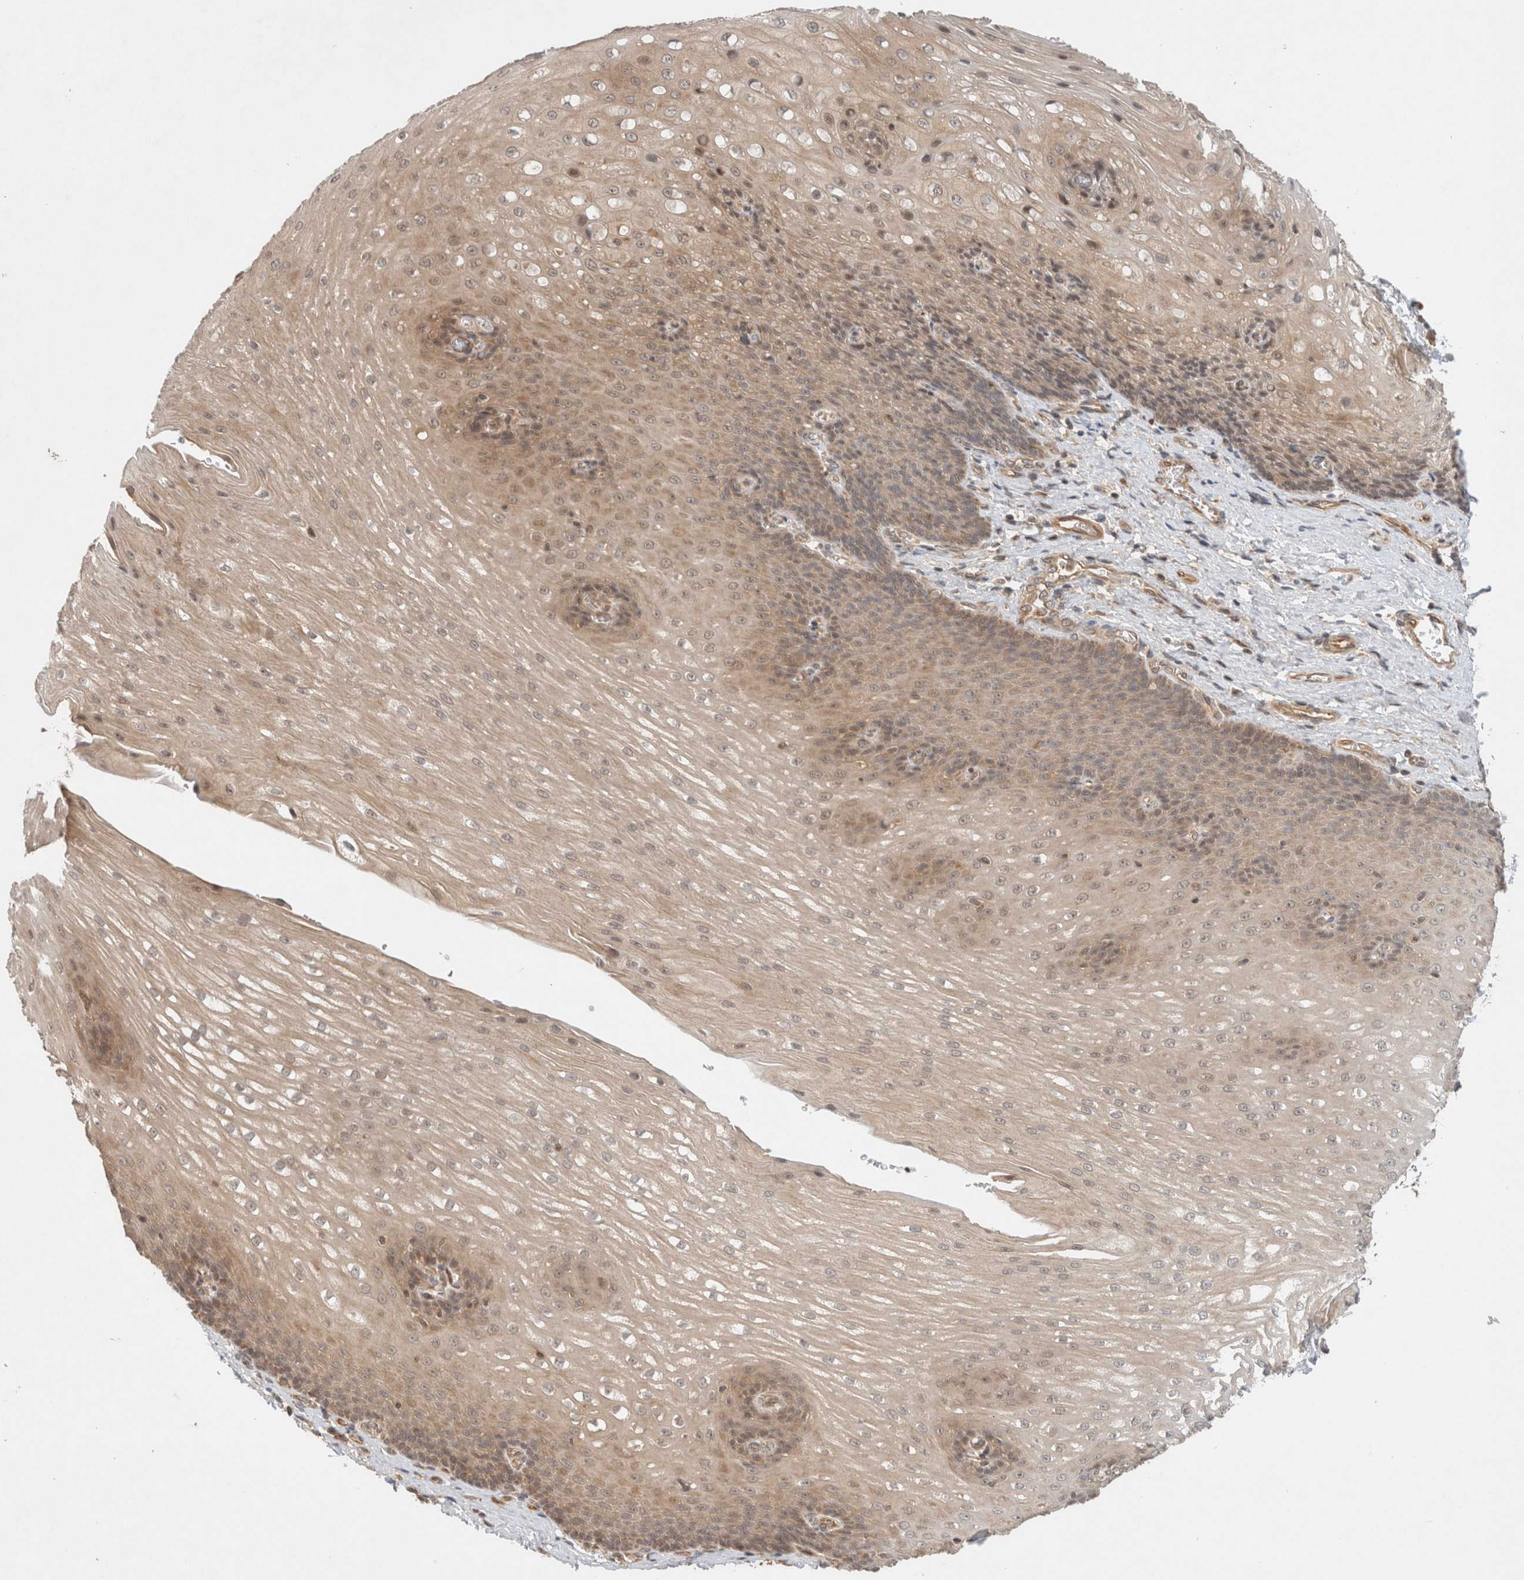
{"staining": {"intensity": "moderate", "quantity": ">75%", "location": "cytoplasmic/membranous,nuclear"}, "tissue": "esophagus", "cell_type": "Squamous epithelial cells", "image_type": "normal", "snomed": [{"axis": "morphology", "description": "Normal tissue, NOS"}, {"axis": "topography", "description": "Esophagus"}], "caption": "Brown immunohistochemical staining in benign human esophagus exhibits moderate cytoplasmic/membranous,nuclear staining in approximately >75% of squamous epithelial cells.", "gene": "CAAP1", "patient": {"sex": "male", "age": 48}}